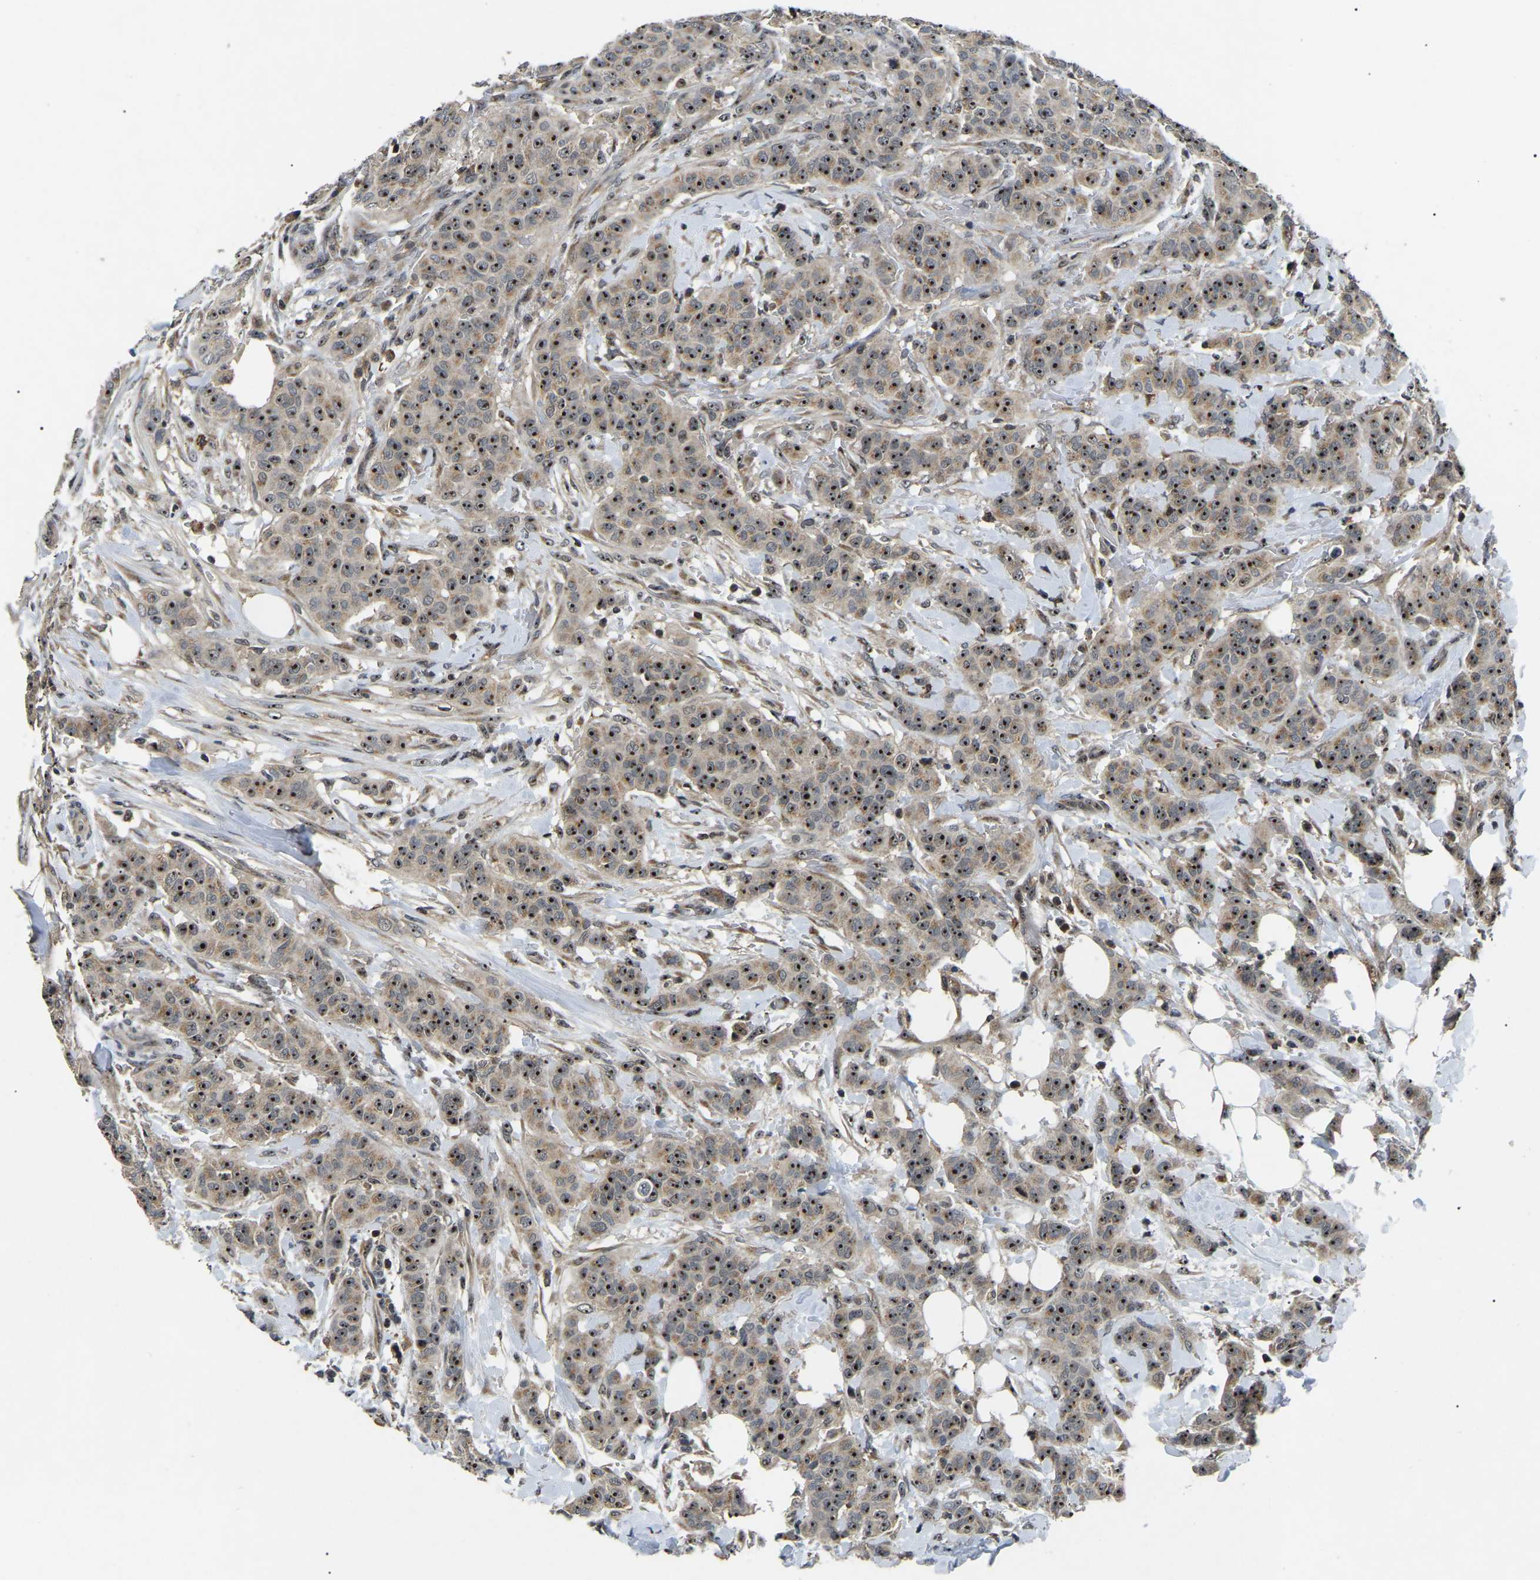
{"staining": {"intensity": "strong", "quantity": ">75%", "location": "cytoplasmic/membranous,nuclear"}, "tissue": "breast cancer", "cell_type": "Tumor cells", "image_type": "cancer", "snomed": [{"axis": "morphology", "description": "Normal tissue, NOS"}, {"axis": "morphology", "description": "Duct carcinoma"}, {"axis": "topography", "description": "Breast"}], "caption": "A high amount of strong cytoplasmic/membranous and nuclear expression is appreciated in about >75% of tumor cells in breast cancer tissue.", "gene": "RBM28", "patient": {"sex": "female", "age": 40}}